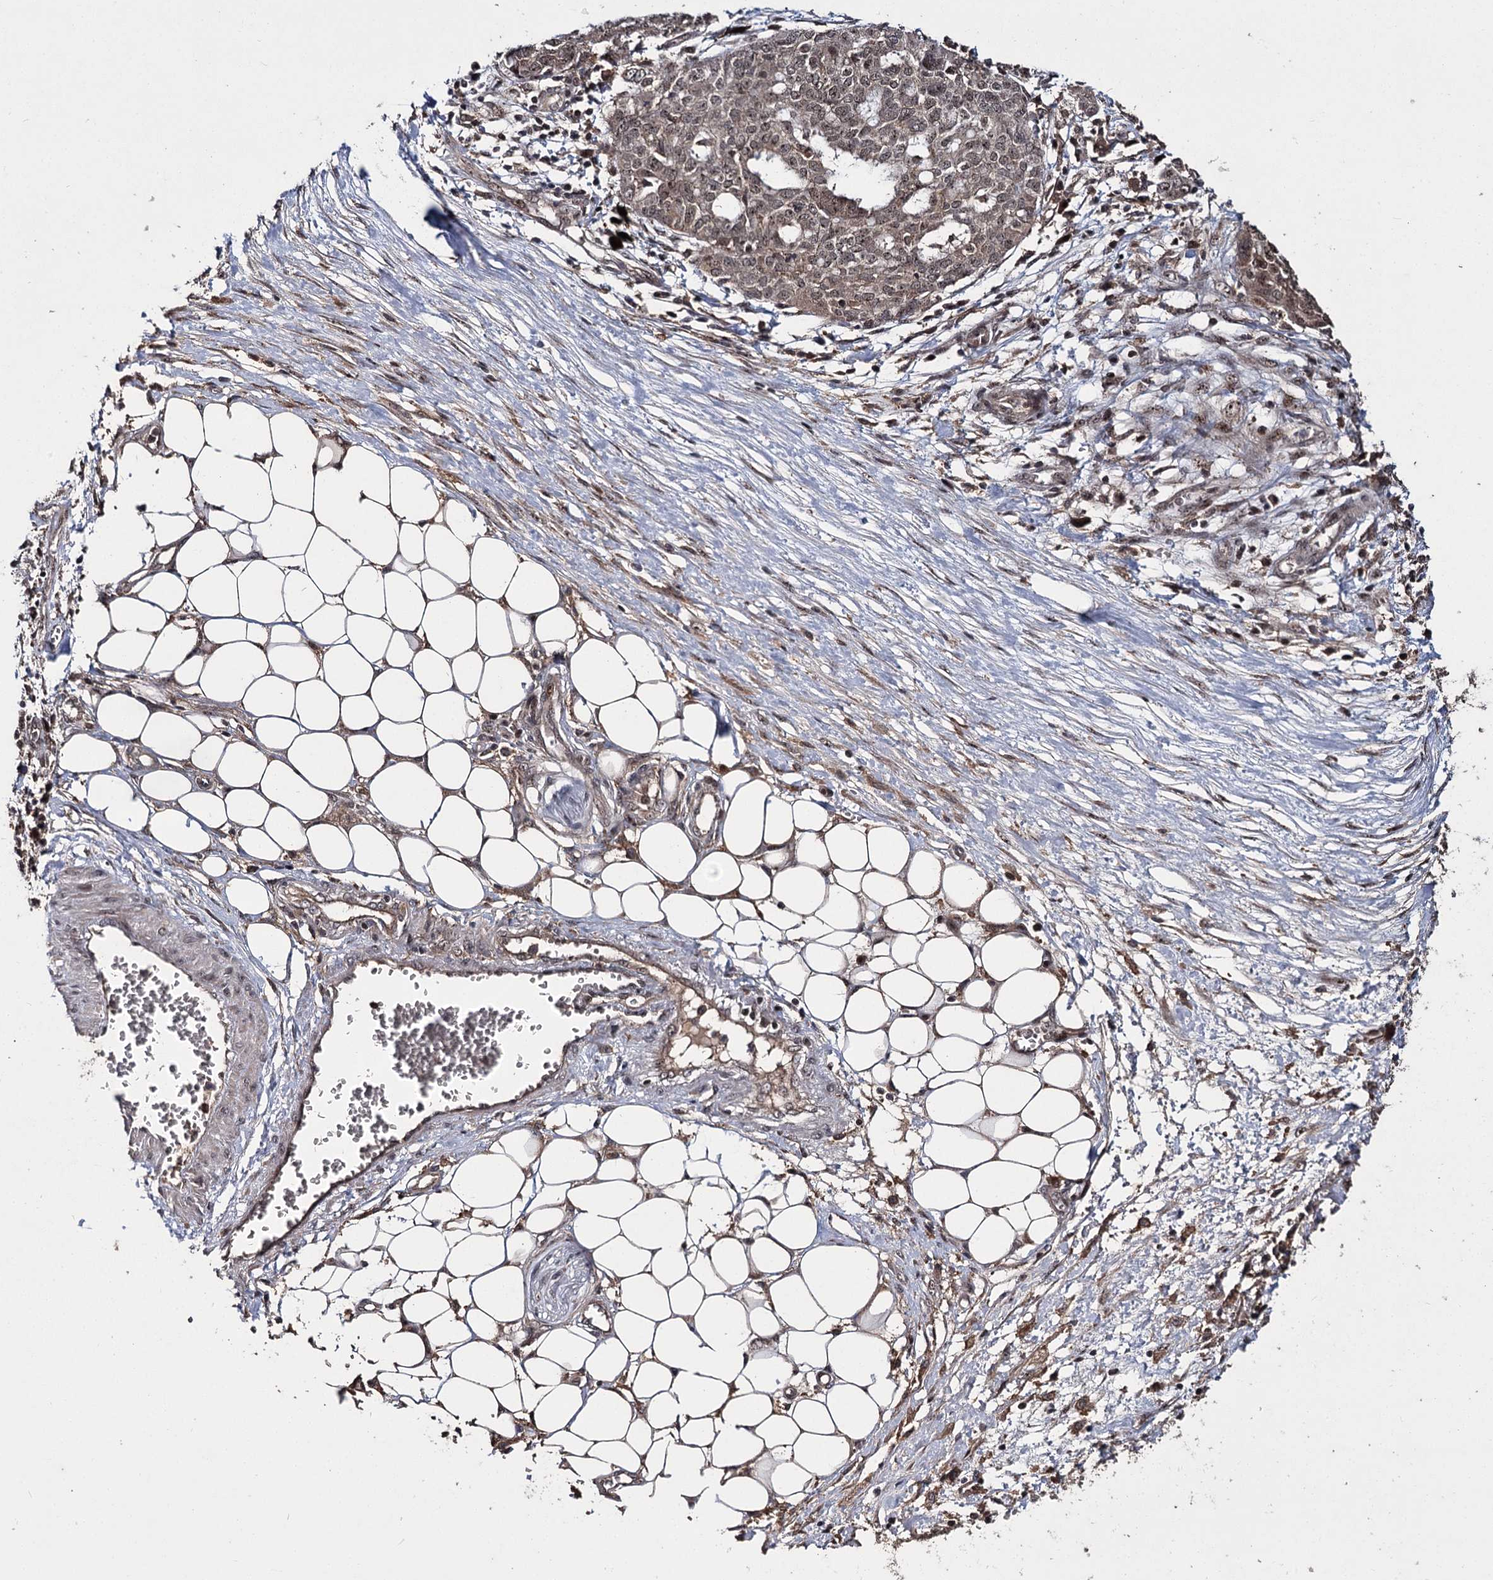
{"staining": {"intensity": "moderate", "quantity": ">75%", "location": "cytoplasmic/membranous,nuclear"}, "tissue": "ovarian cancer", "cell_type": "Tumor cells", "image_type": "cancer", "snomed": [{"axis": "morphology", "description": "Cystadenocarcinoma, serous, NOS"}, {"axis": "topography", "description": "Soft tissue"}, {"axis": "topography", "description": "Ovary"}], "caption": "Ovarian cancer (serous cystadenocarcinoma) stained with immunohistochemistry (IHC) demonstrates moderate cytoplasmic/membranous and nuclear staining in approximately >75% of tumor cells.", "gene": "MKNK2", "patient": {"sex": "female", "age": 57}}